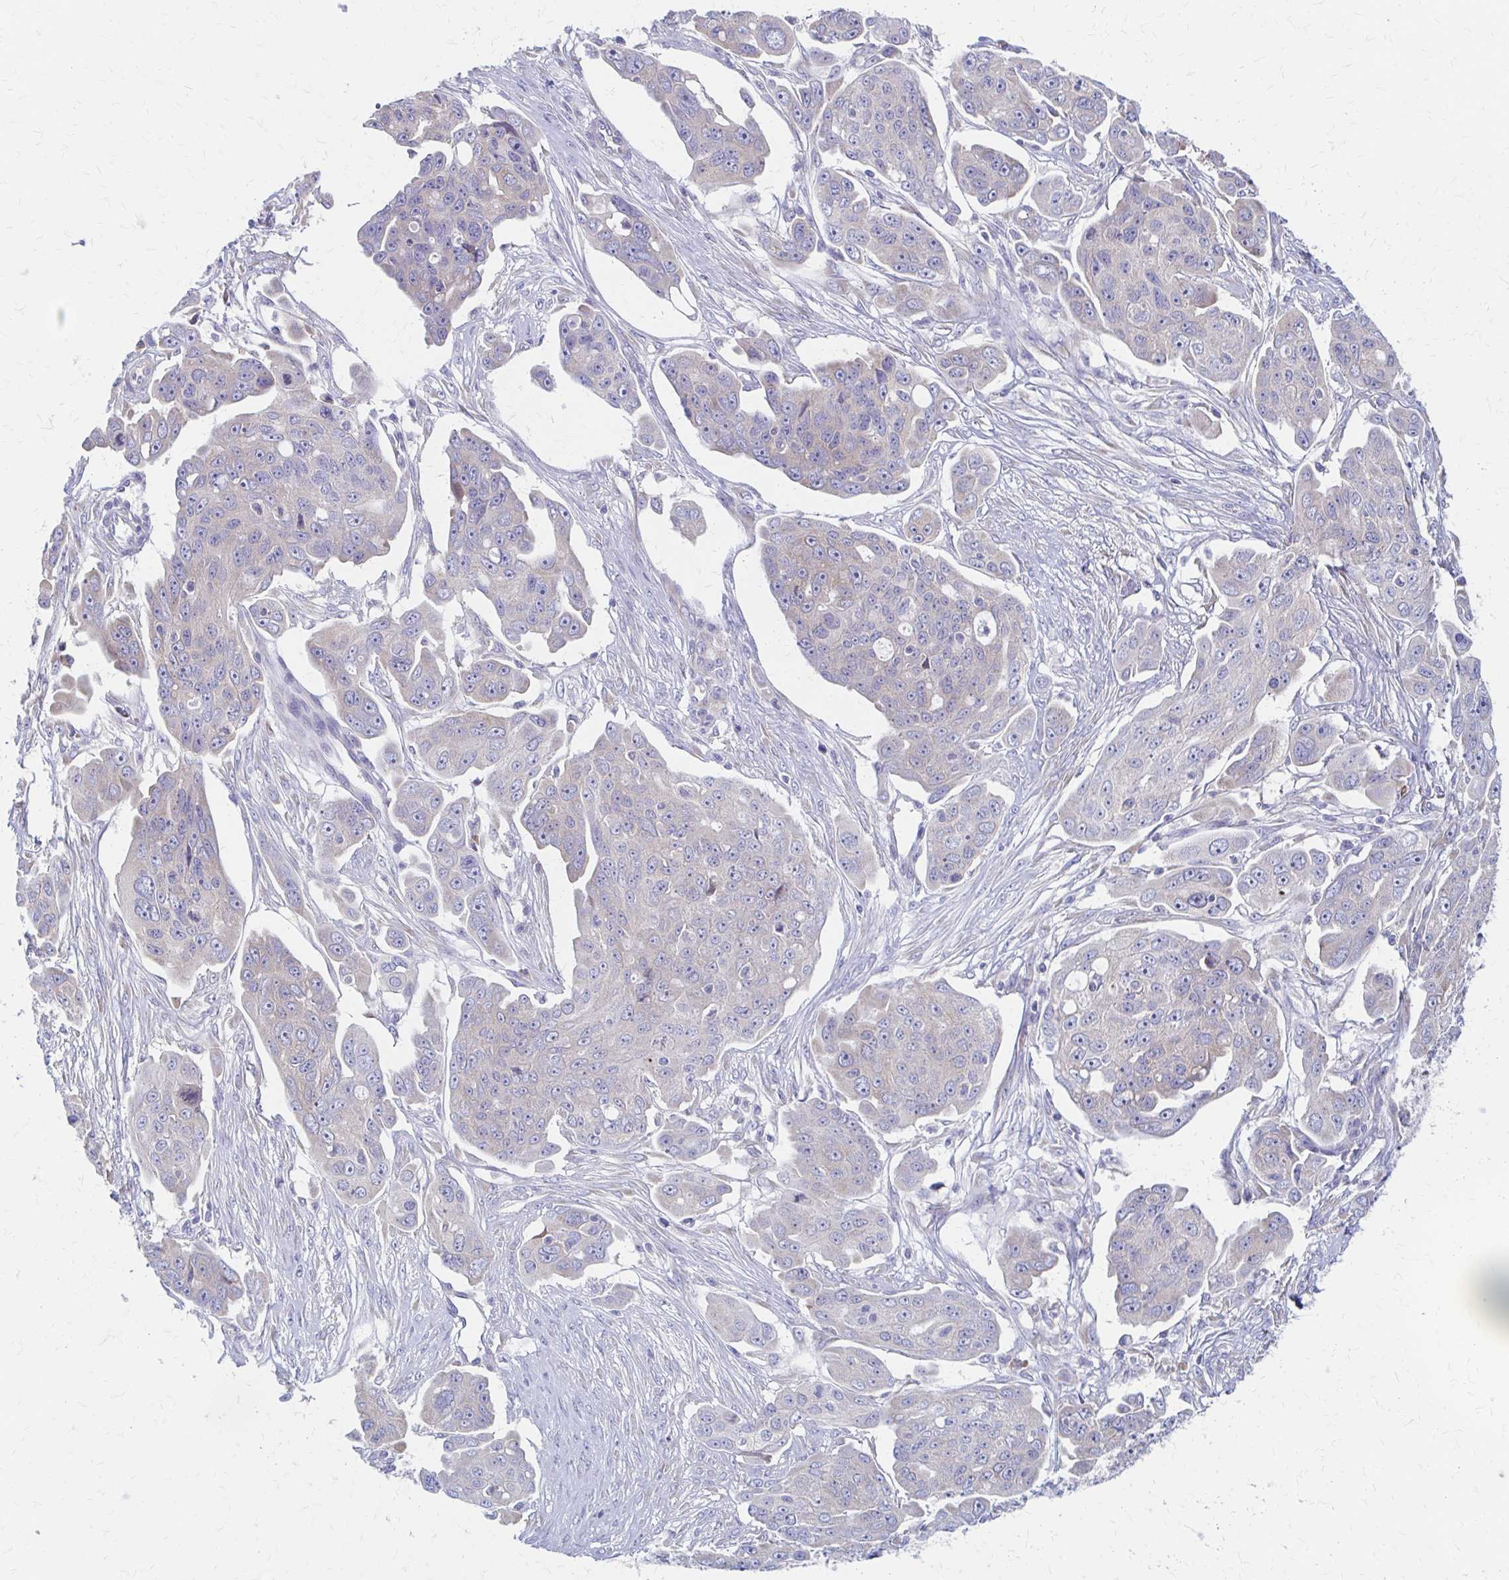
{"staining": {"intensity": "negative", "quantity": "none", "location": "none"}, "tissue": "ovarian cancer", "cell_type": "Tumor cells", "image_type": "cancer", "snomed": [{"axis": "morphology", "description": "Carcinoma, endometroid"}, {"axis": "topography", "description": "Ovary"}], "caption": "Human ovarian endometroid carcinoma stained for a protein using immunohistochemistry exhibits no staining in tumor cells.", "gene": "RPL27A", "patient": {"sex": "female", "age": 70}}